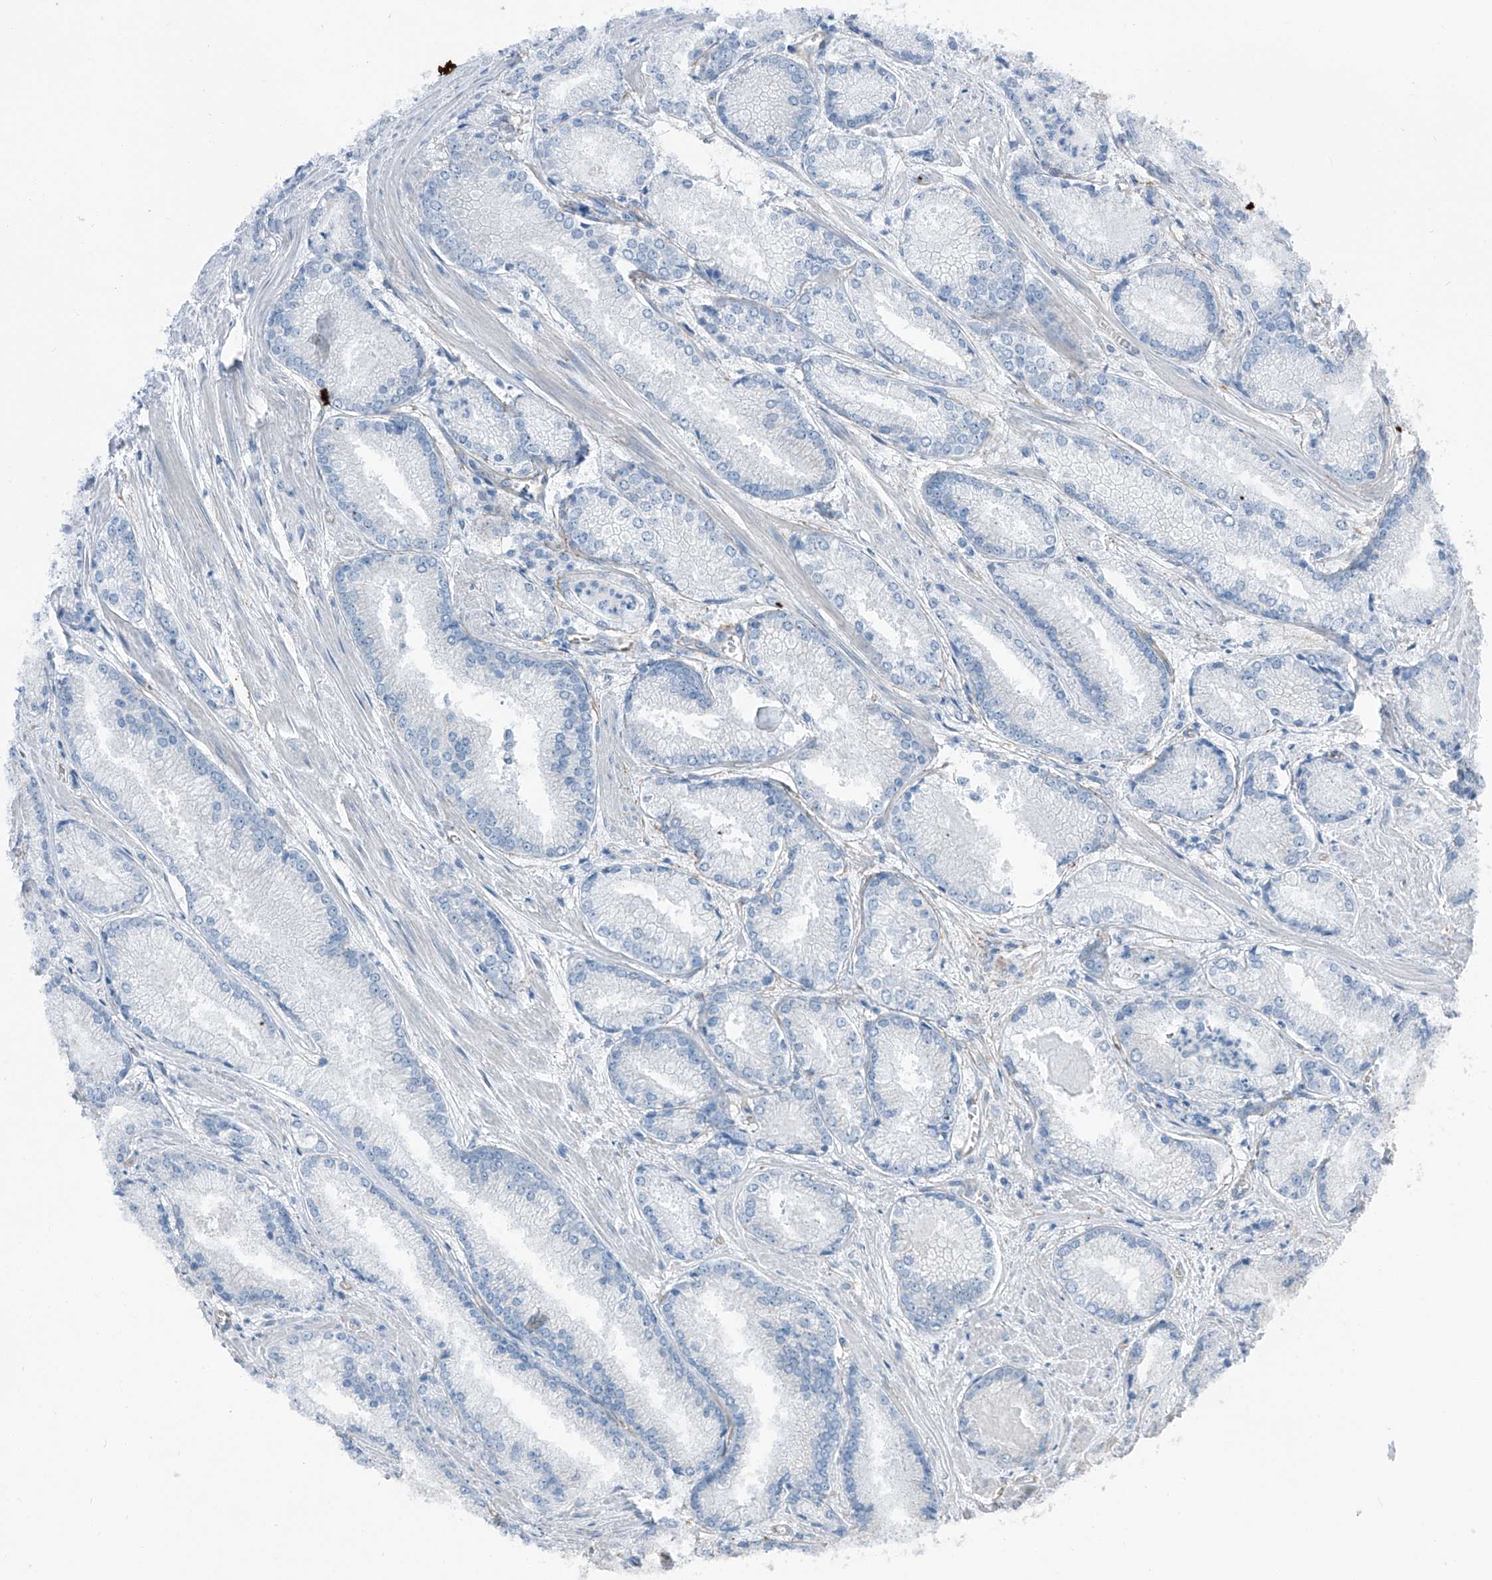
{"staining": {"intensity": "negative", "quantity": "none", "location": "none"}, "tissue": "prostate cancer", "cell_type": "Tumor cells", "image_type": "cancer", "snomed": [{"axis": "morphology", "description": "Adenocarcinoma, Low grade"}, {"axis": "topography", "description": "Prostate"}], "caption": "IHC of human prostate cancer demonstrates no staining in tumor cells.", "gene": "THEMIS2", "patient": {"sex": "male", "age": 54}}